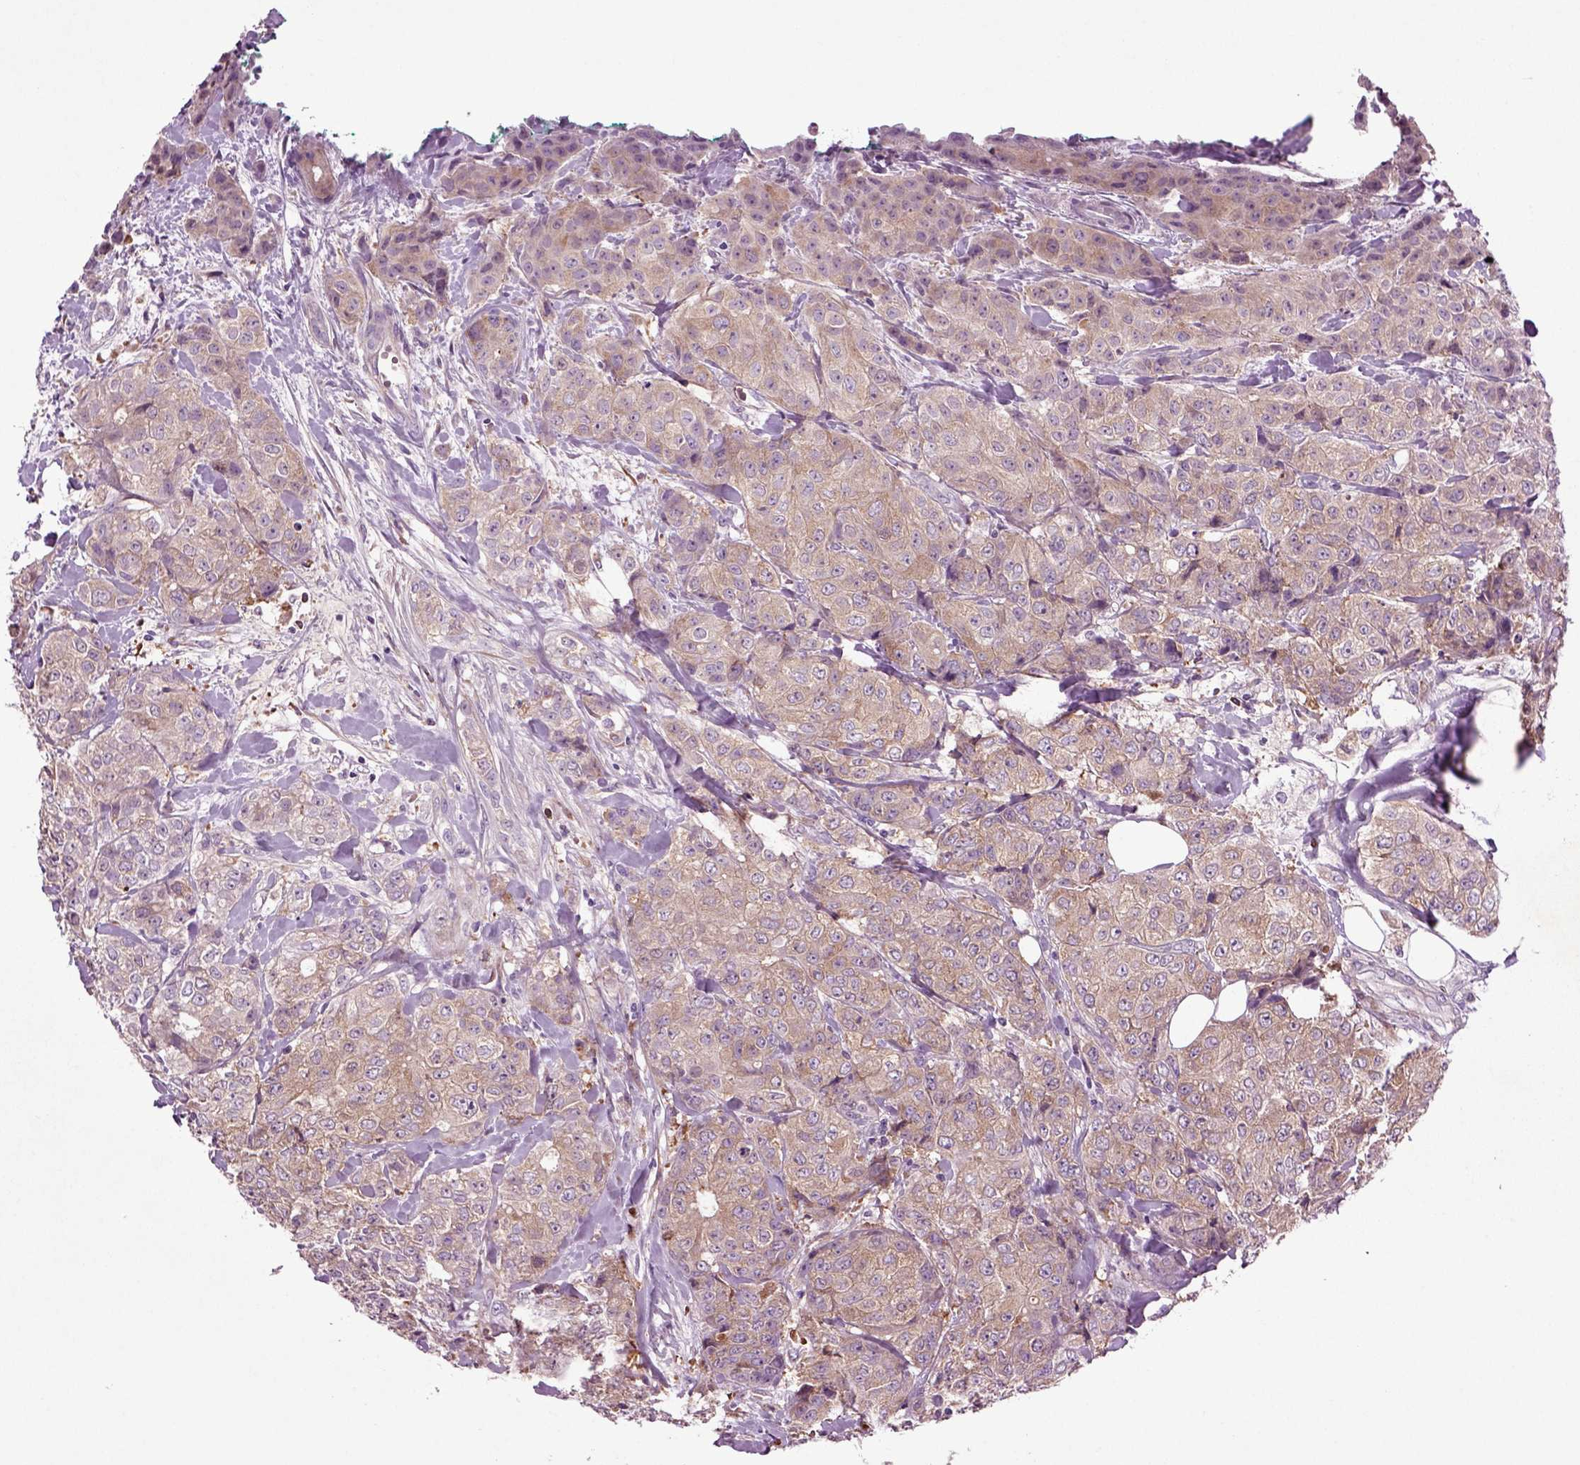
{"staining": {"intensity": "weak", "quantity": ">75%", "location": "cytoplasmic/membranous"}, "tissue": "breast cancer", "cell_type": "Tumor cells", "image_type": "cancer", "snomed": [{"axis": "morphology", "description": "Duct carcinoma"}, {"axis": "topography", "description": "Breast"}], "caption": "Immunohistochemistry (DAB (3,3'-diaminobenzidine)) staining of breast cancer reveals weak cytoplasmic/membranous protein expression in approximately >75% of tumor cells.", "gene": "SPON1", "patient": {"sex": "female", "age": 43}}